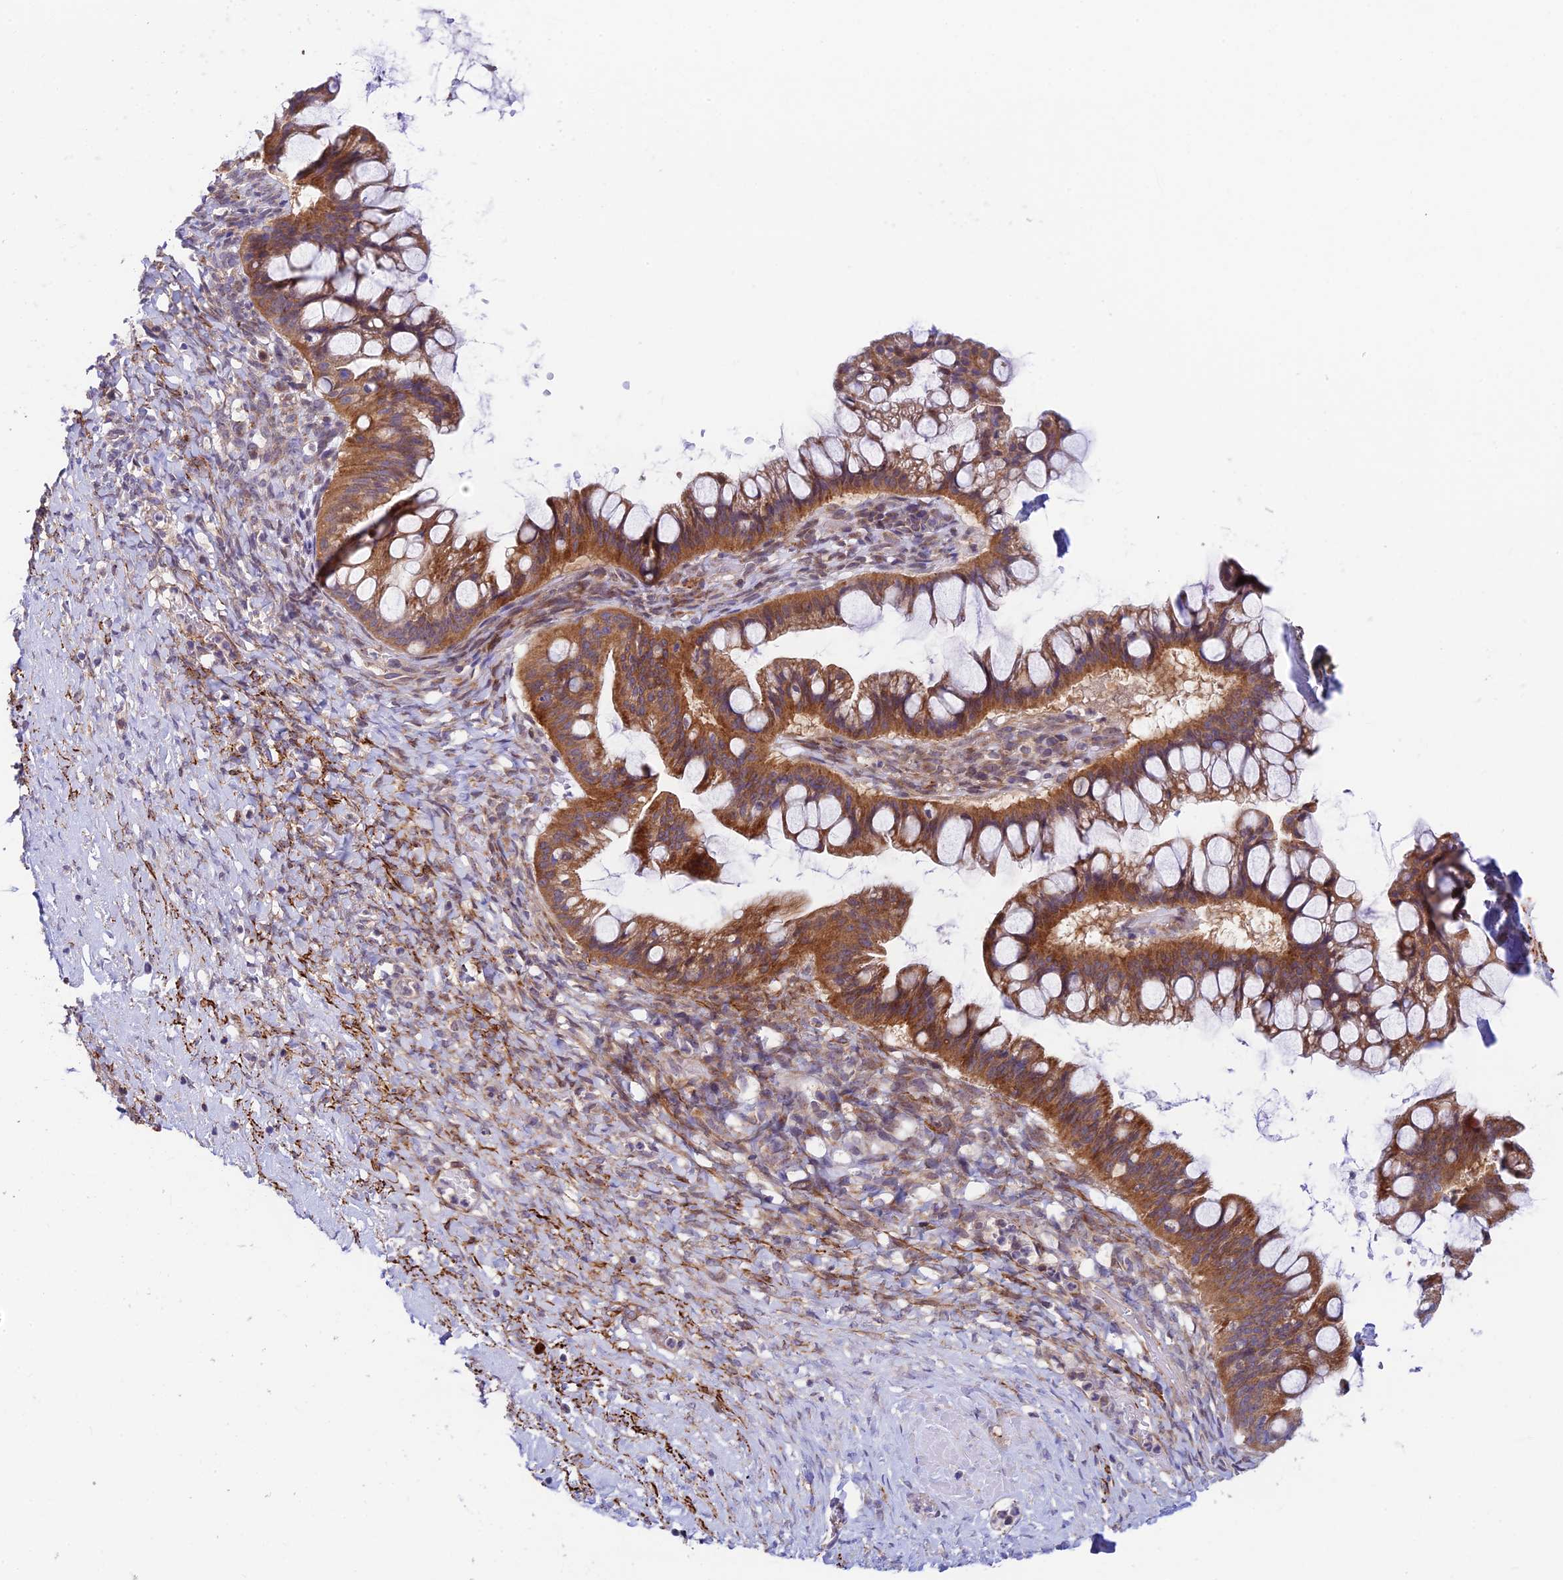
{"staining": {"intensity": "moderate", "quantity": ">75%", "location": "cytoplasmic/membranous"}, "tissue": "ovarian cancer", "cell_type": "Tumor cells", "image_type": "cancer", "snomed": [{"axis": "morphology", "description": "Cystadenocarcinoma, mucinous, NOS"}, {"axis": "topography", "description": "Ovary"}], "caption": "Immunohistochemical staining of human ovarian cancer (mucinous cystadenocarcinoma) demonstrates moderate cytoplasmic/membranous protein expression in about >75% of tumor cells.", "gene": "ANKRD50", "patient": {"sex": "female", "age": 73}}